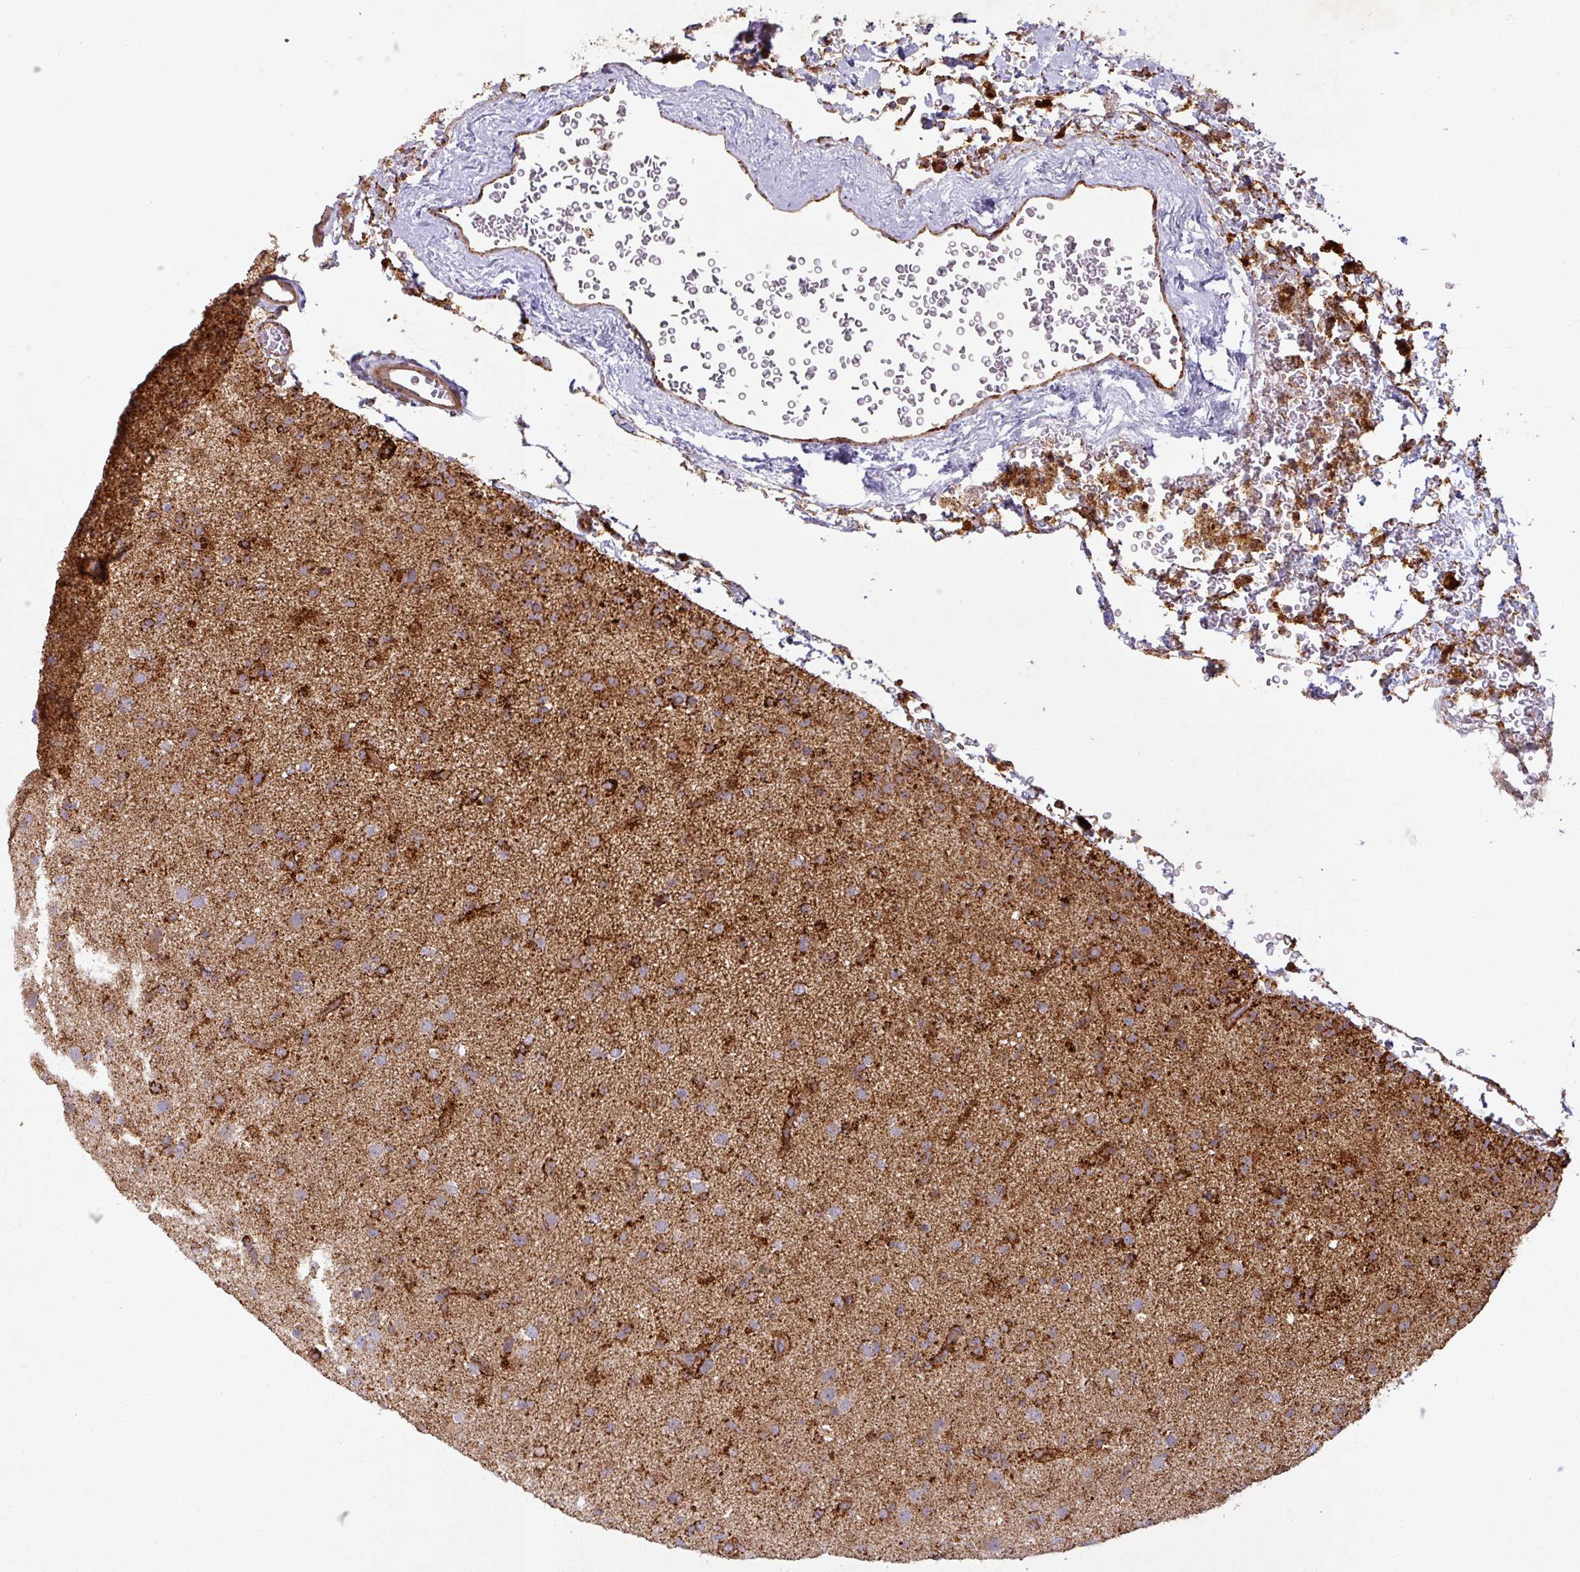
{"staining": {"intensity": "strong", "quantity": ">75%", "location": "cytoplasmic/membranous"}, "tissue": "glioma", "cell_type": "Tumor cells", "image_type": "cancer", "snomed": [{"axis": "morphology", "description": "Glioma, malignant, Low grade"}, {"axis": "topography", "description": "Brain"}], "caption": "Immunohistochemistry staining of glioma, which displays high levels of strong cytoplasmic/membranous positivity in about >75% of tumor cells indicating strong cytoplasmic/membranous protein positivity. The staining was performed using DAB (brown) for protein detection and nuclei were counterstained in hematoxylin (blue).", "gene": "GPD2", "patient": {"sex": "male", "age": 65}}